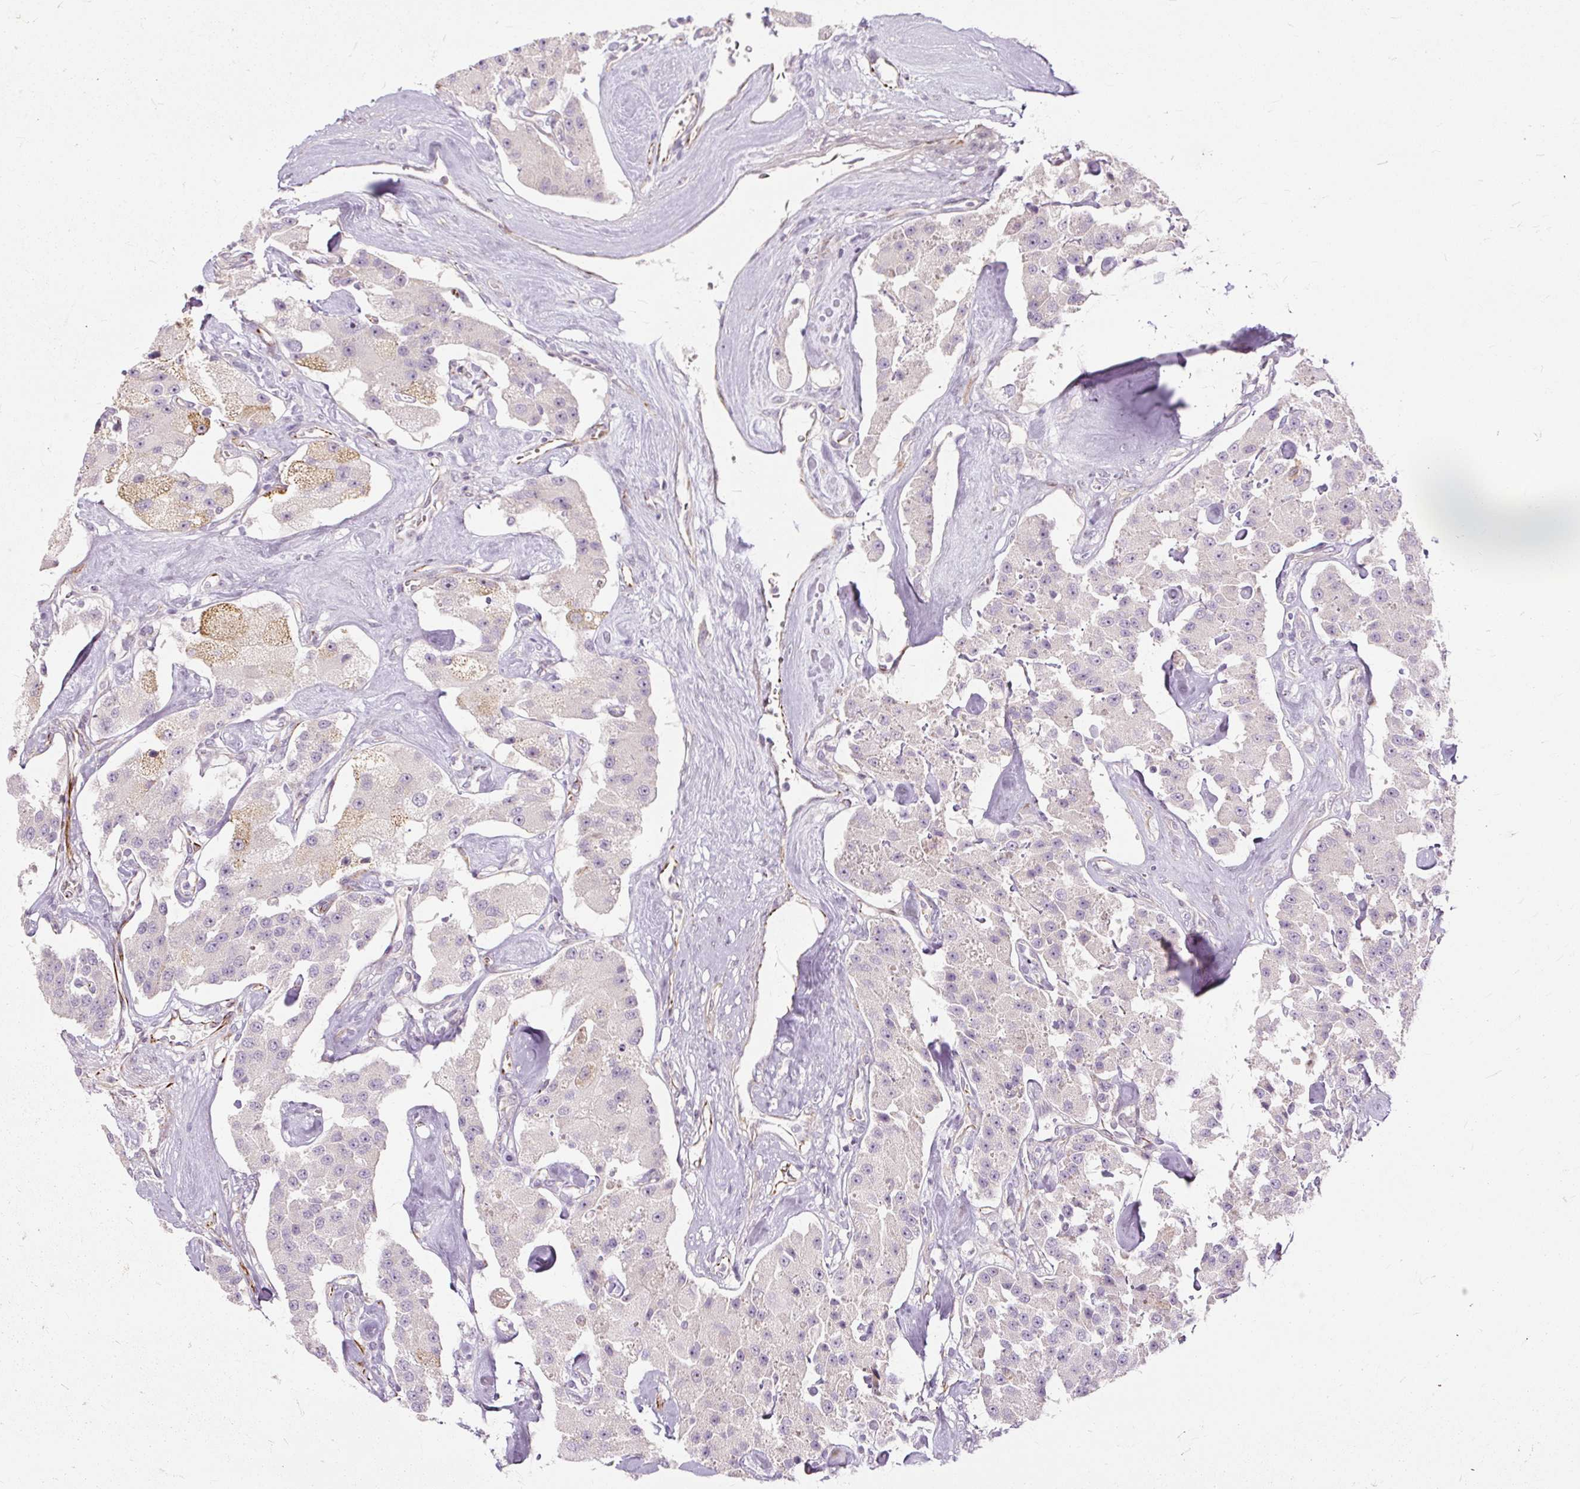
{"staining": {"intensity": "negative", "quantity": "none", "location": "none"}, "tissue": "carcinoid", "cell_type": "Tumor cells", "image_type": "cancer", "snomed": [{"axis": "morphology", "description": "Carcinoid, malignant, NOS"}, {"axis": "topography", "description": "Pancreas"}], "caption": "This histopathology image is of malignant carcinoid stained with immunohistochemistry (IHC) to label a protein in brown with the nuclei are counter-stained blue. There is no expression in tumor cells.", "gene": "MMACHC", "patient": {"sex": "male", "age": 41}}